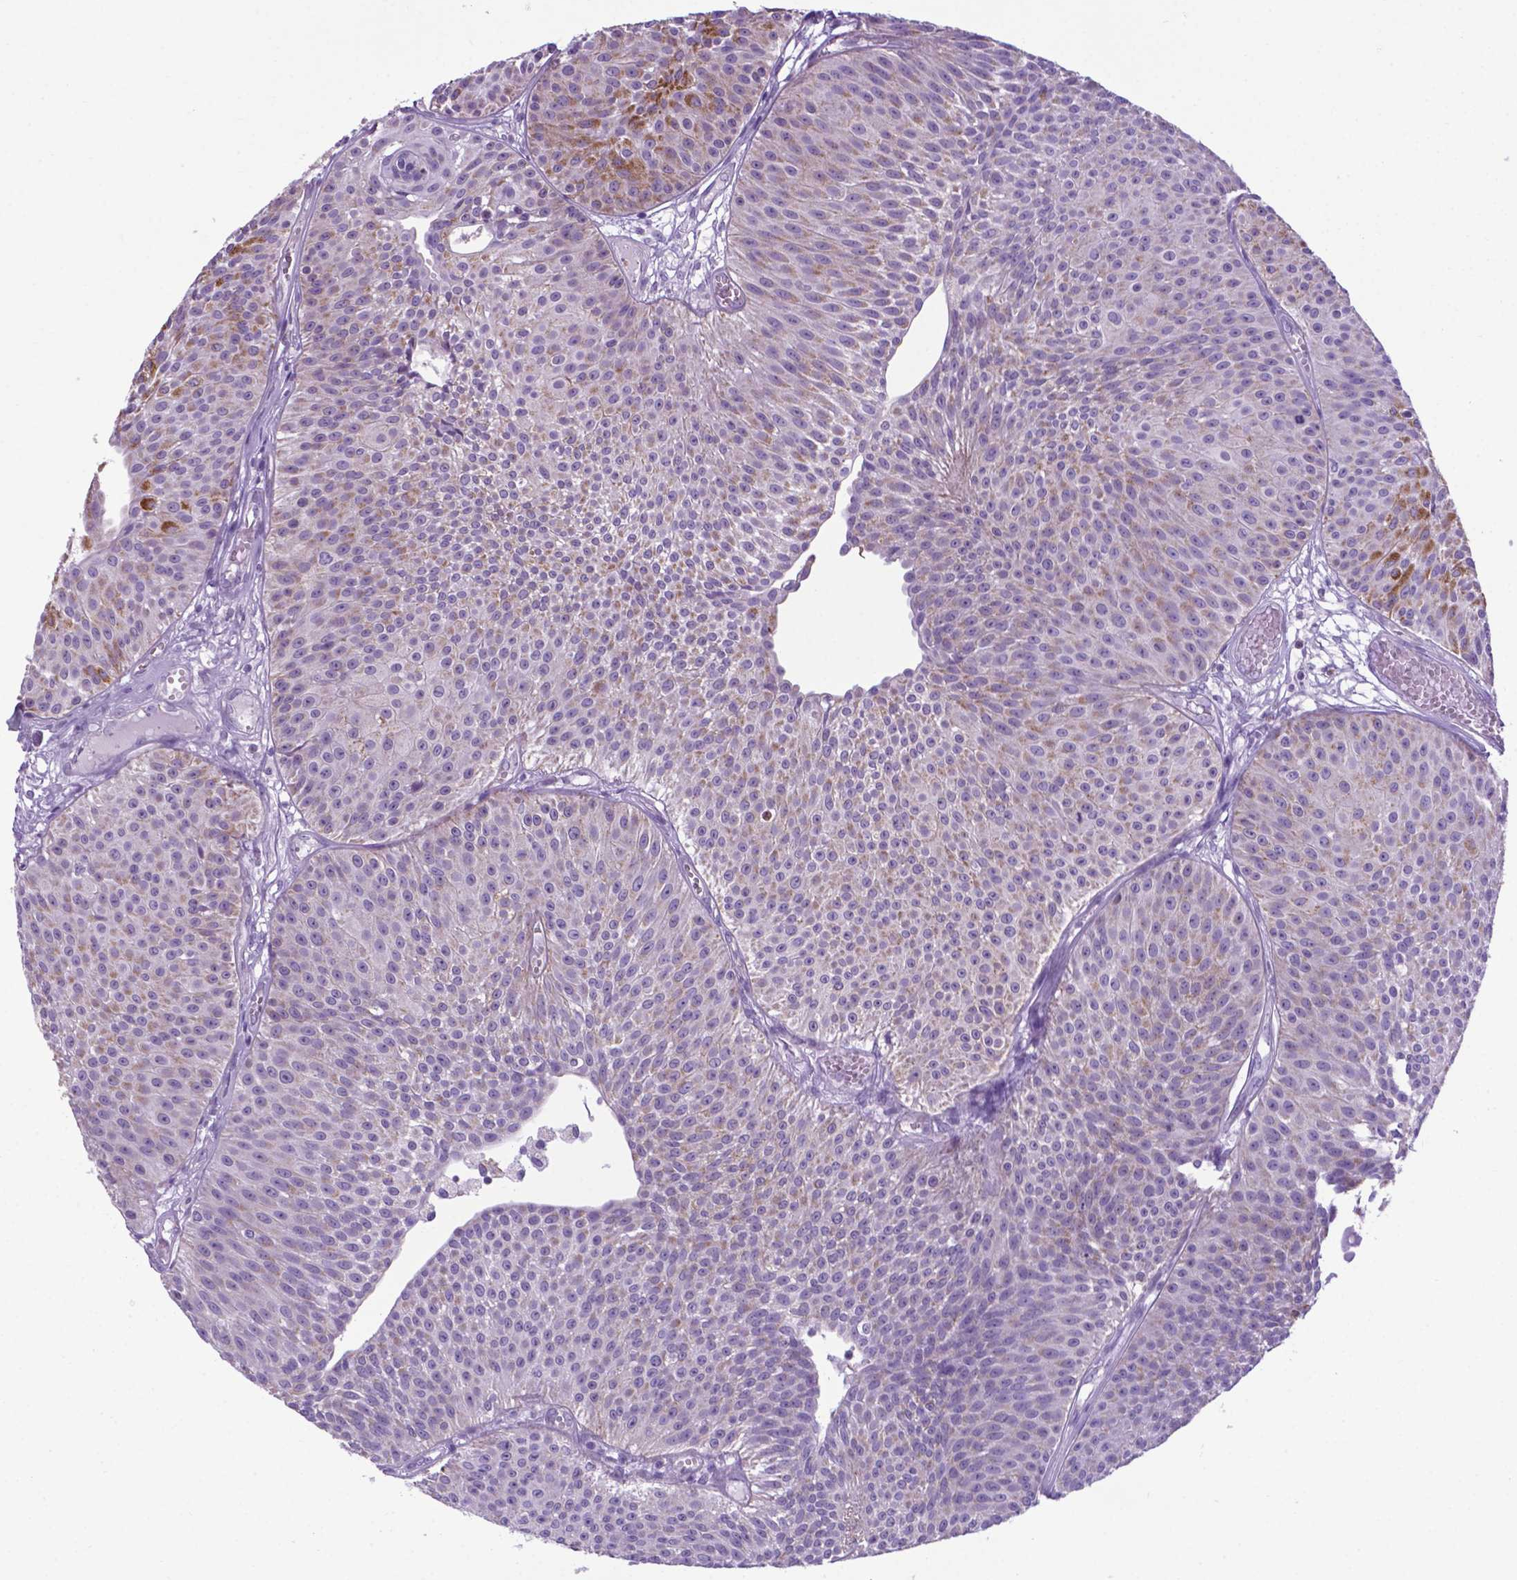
{"staining": {"intensity": "weak", "quantity": "<25%", "location": "cytoplasmic/membranous"}, "tissue": "urothelial cancer", "cell_type": "Tumor cells", "image_type": "cancer", "snomed": [{"axis": "morphology", "description": "Urothelial carcinoma, Low grade"}, {"axis": "topography", "description": "Urinary bladder"}], "caption": "The histopathology image exhibits no staining of tumor cells in urothelial cancer.", "gene": "POU3F3", "patient": {"sex": "male", "age": 63}}